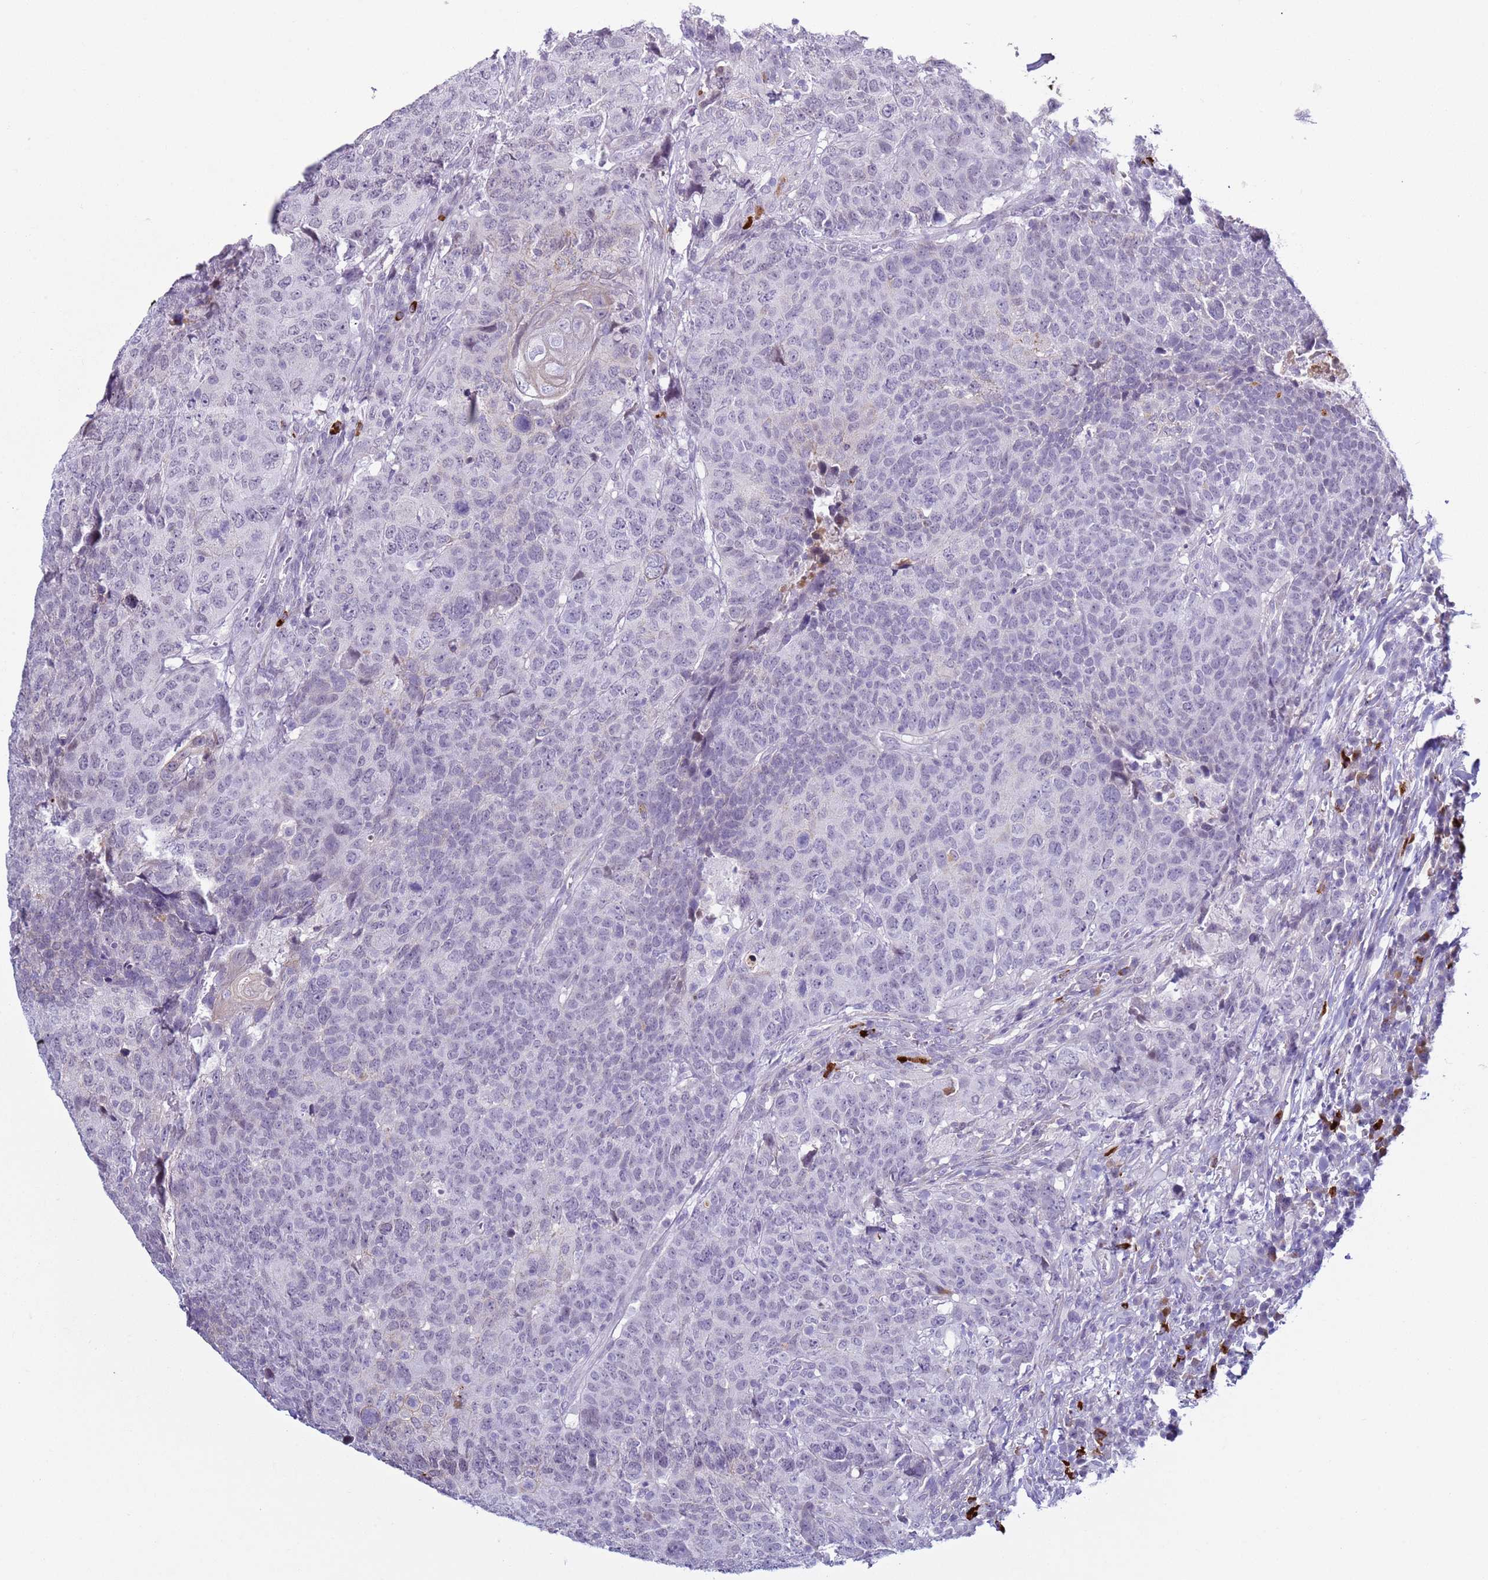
{"staining": {"intensity": "negative", "quantity": "none", "location": "none"}, "tissue": "head and neck cancer", "cell_type": "Tumor cells", "image_type": "cancer", "snomed": [{"axis": "morphology", "description": "Normal tissue, NOS"}, {"axis": "morphology", "description": "Squamous cell carcinoma, NOS"}, {"axis": "topography", "description": "Skeletal muscle"}, {"axis": "topography", "description": "Vascular tissue"}, {"axis": "topography", "description": "Peripheral nerve tissue"}, {"axis": "topography", "description": "Head-Neck"}], "caption": "Tumor cells show no significant expression in head and neck cancer (squamous cell carcinoma).", "gene": "NPAP1", "patient": {"sex": "male", "age": 66}}